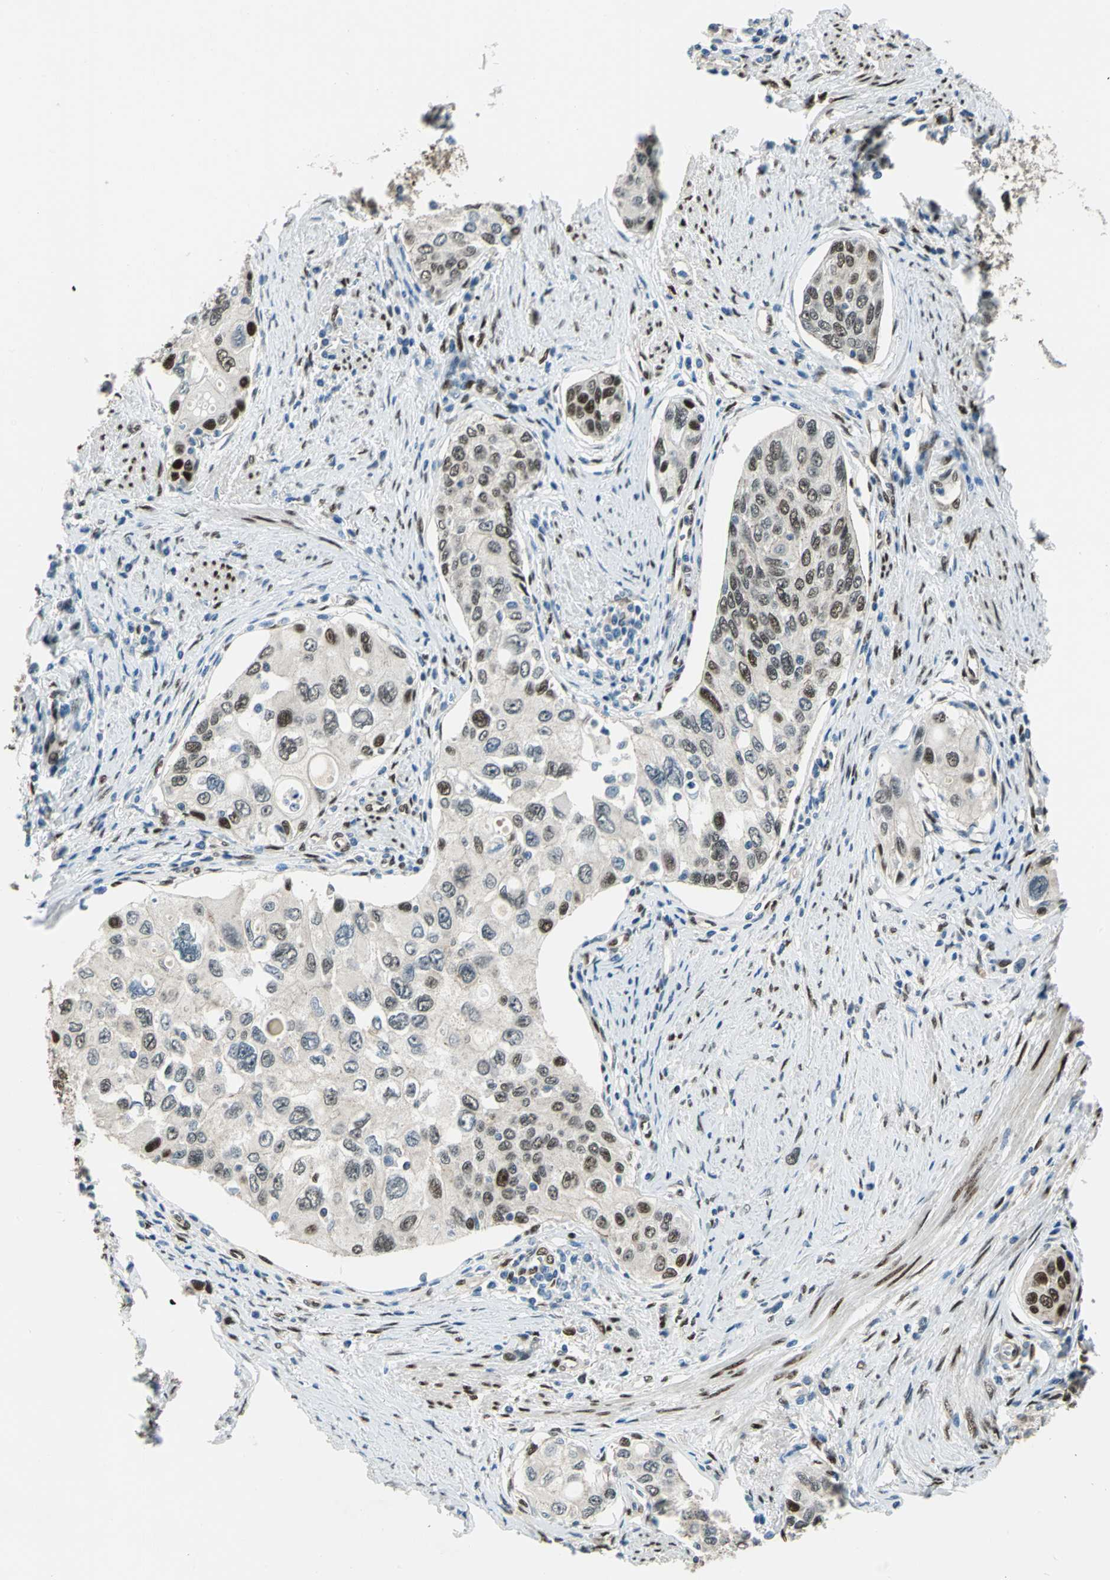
{"staining": {"intensity": "strong", "quantity": "25%-75%", "location": "nuclear"}, "tissue": "urothelial cancer", "cell_type": "Tumor cells", "image_type": "cancer", "snomed": [{"axis": "morphology", "description": "Urothelial carcinoma, High grade"}, {"axis": "topography", "description": "Urinary bladder"}], "caption": "High-grade urothelial carcinoma was stained to show a protein in brown. There is high levels of strong nuclear expression in approximately 25%-75% of tumor cells.", "gene": "NFIA", "patient": {"sex": "female", "age": 56}}